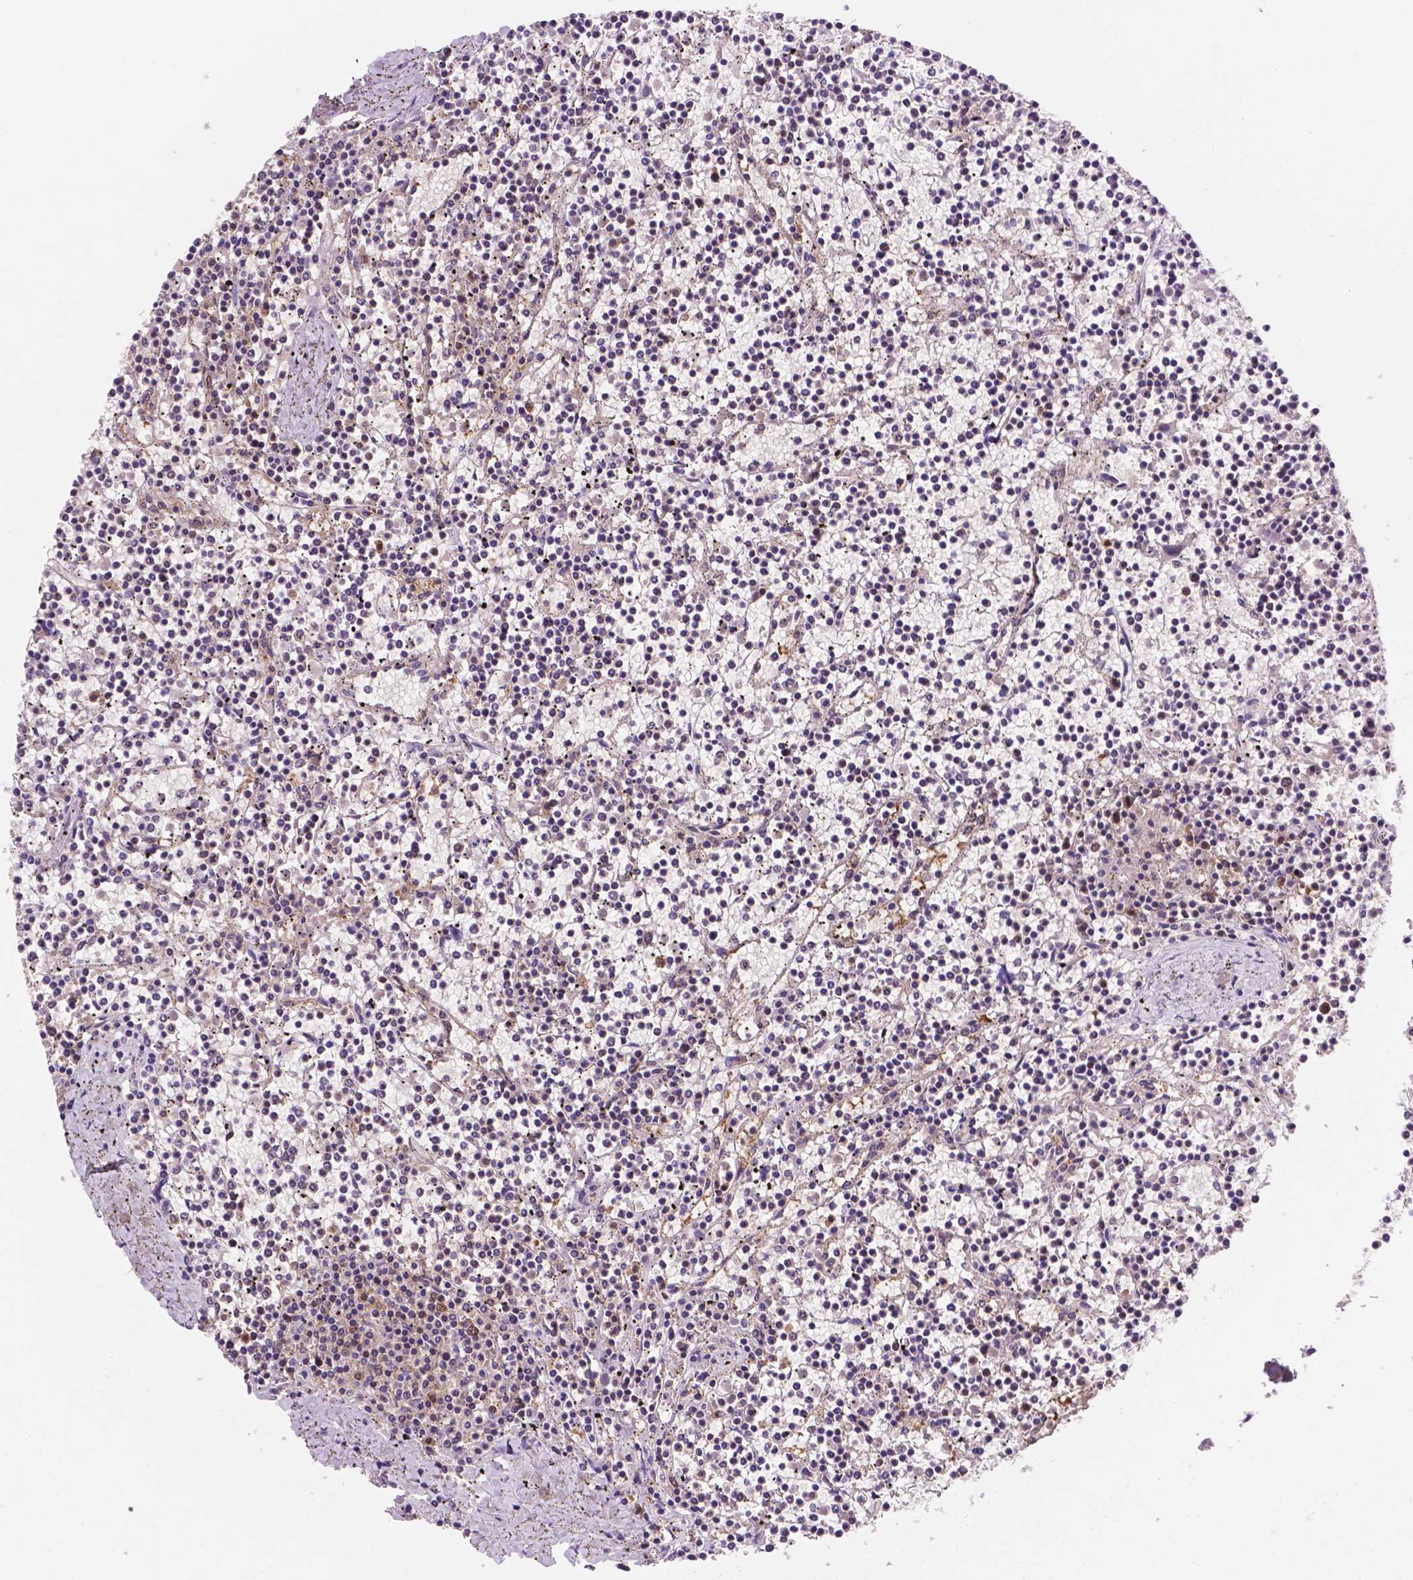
{"staining": {"intensity": "negative", "quantity": "none", "location": "none"}, "tissue": "lymphoma", "cell_type": "Tumor cells", "image_type": "cancer", "snomed": [{"axis": "morphology", "description": "Malignant lymphoma, non-Hodgkin's type, Low grade"}, {"axis": "topography", "description": "Spleen"}], "caption": "Immunohistochemistry of human lymphoma displays no positivity in tumor cells.", "gene": "UBE2L6", "patient": {"sex": "female", "age": 19}}